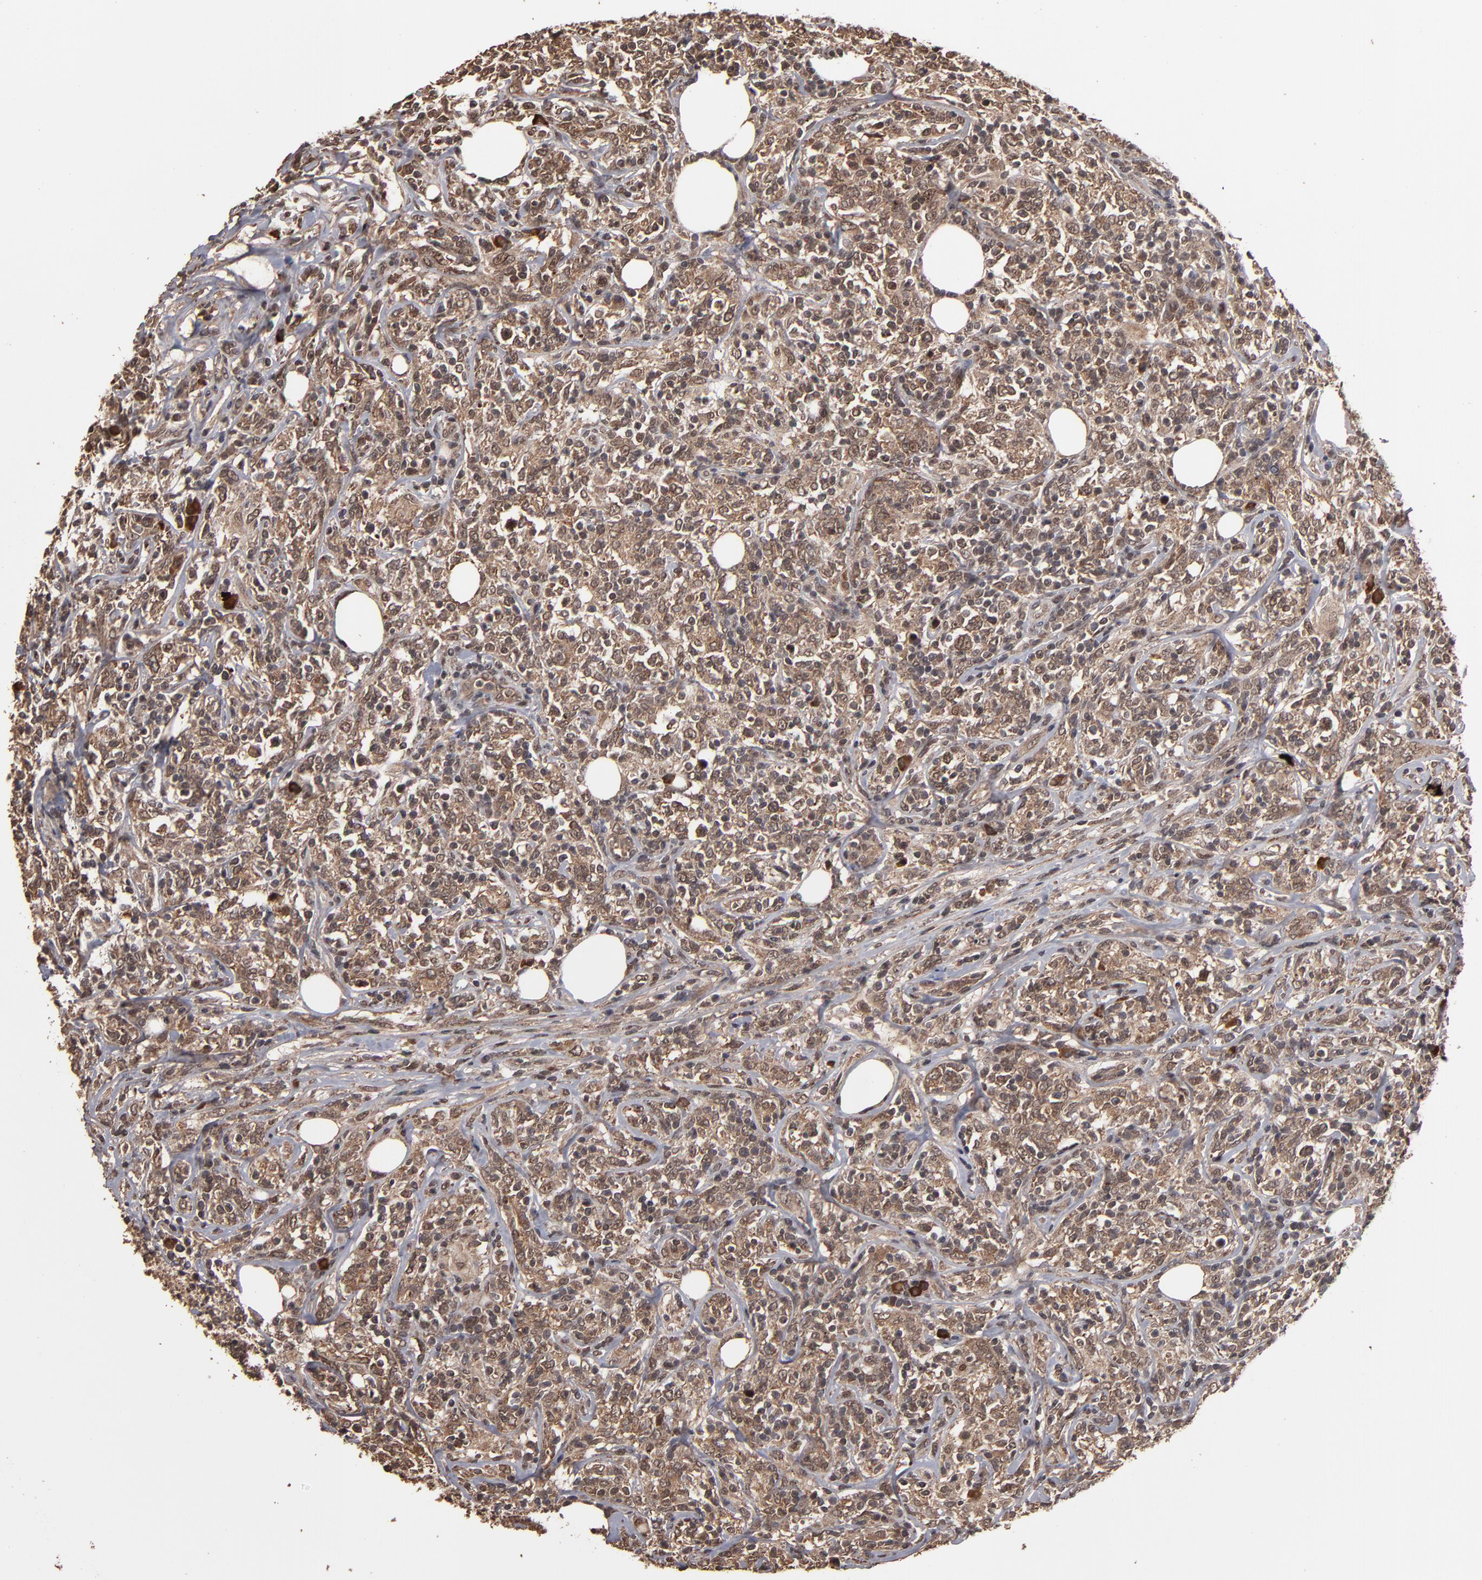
{"staining": {"intensity": "weak", "quantity": ">75%", "location": "cytoplasmic/membranous"}, "tissue": "lymphoma", "cell_type": "Tumor cells", "image_type": "cancer", "snomed": [{"axis": "morphology", "description": "Malignant lymphoma, non-Hodgkin's type, High grade"}, {"axis": "topography", "description": "Lymph node"}], "caption": "There is low levels of weak cytoplasmic/membranous positivity in tumor cells of lymphoma, as demonstrated by immunohistochemical staining (brown color).", "gene": "NXF2B", "patient": {"sex": "female", "age": 84}}